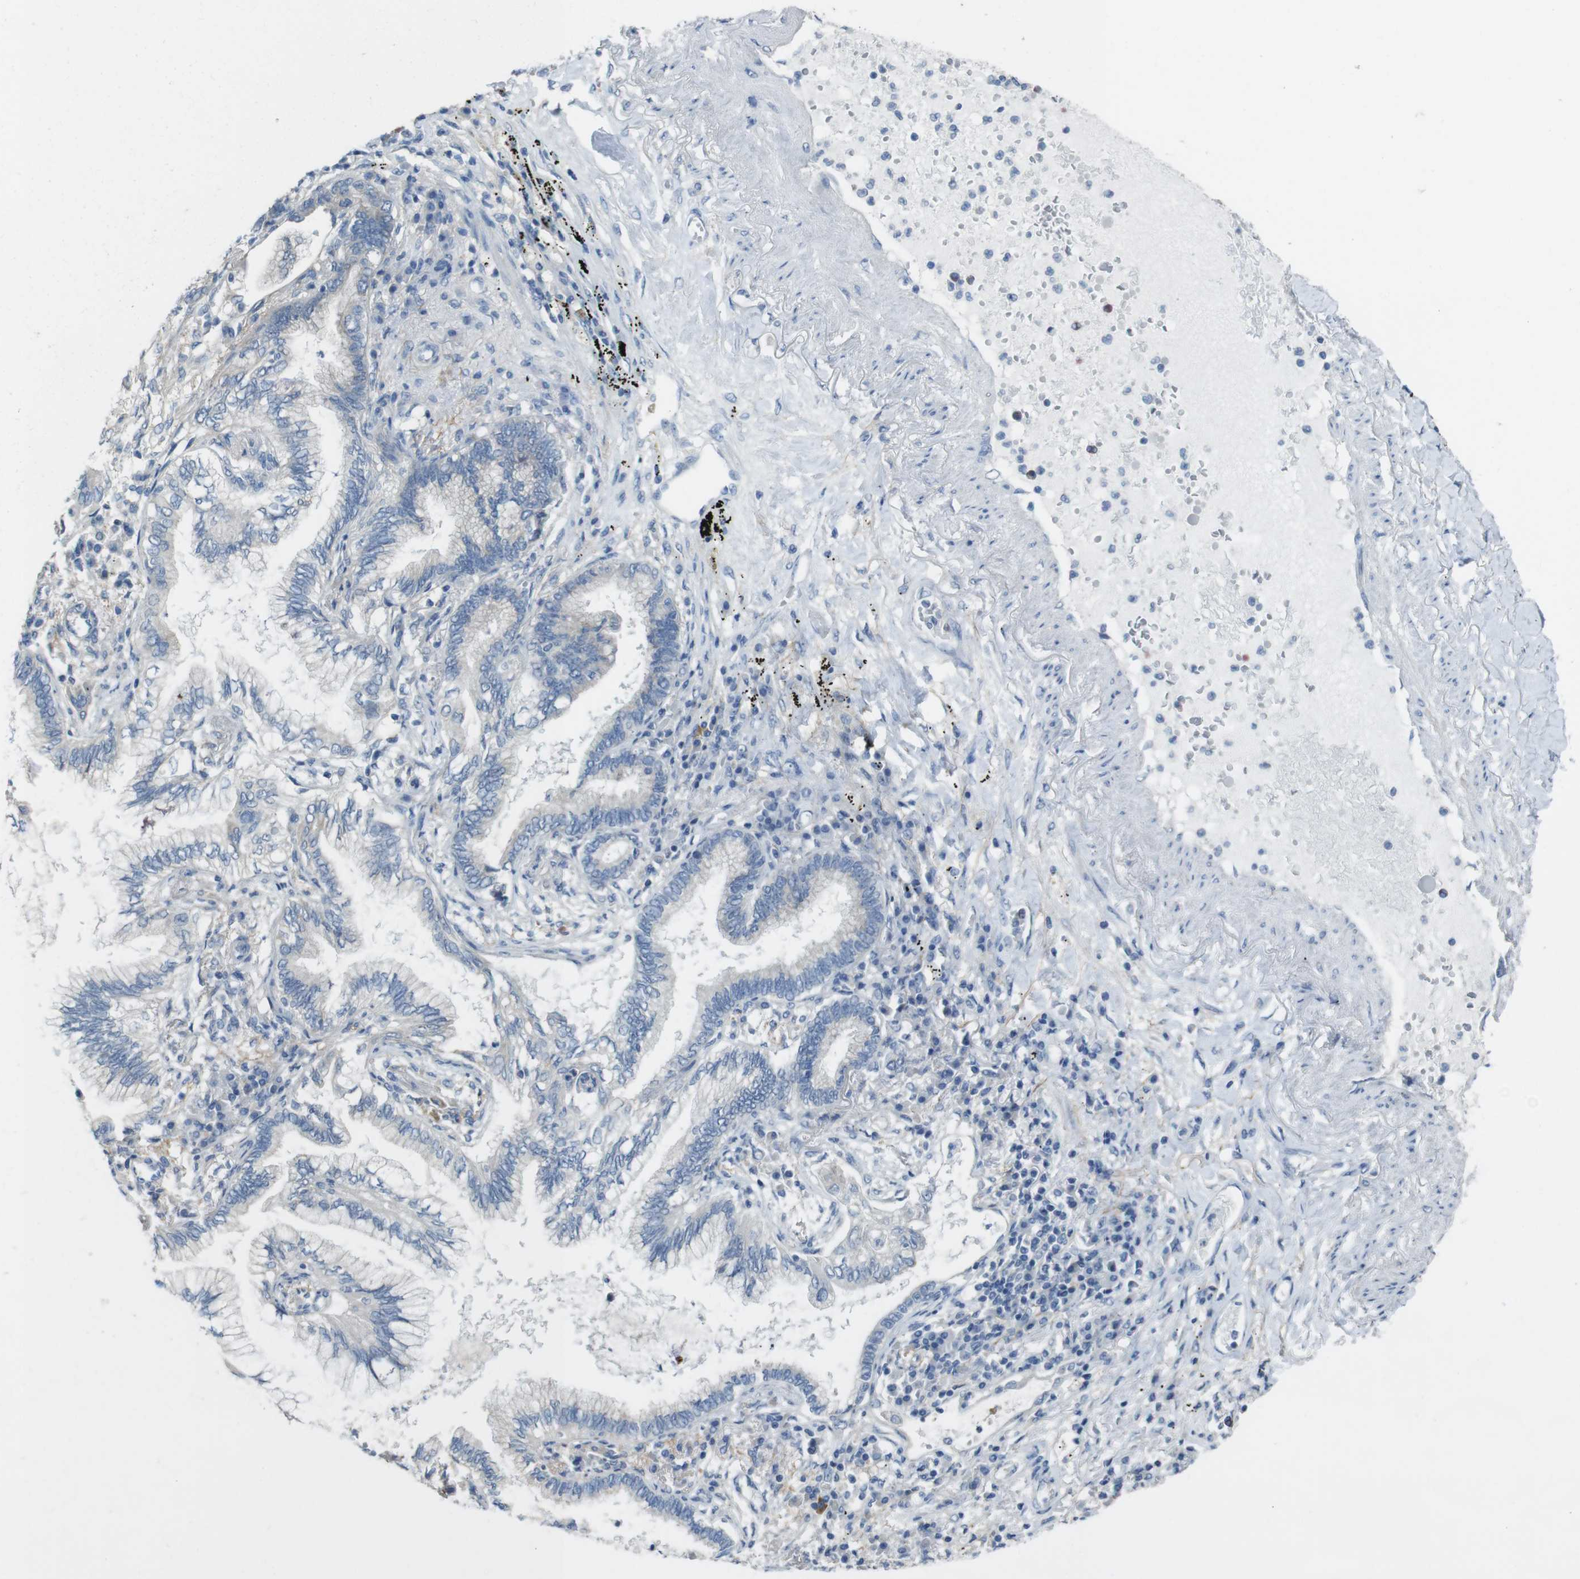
{"staining": {"intensity": "negative", "quantity": "none", "location": "none"}, "tissue": "lung cancer", "cell_type": "Tumor cells", "image_type": "cancer", "snomed": [{"axis": "morphology", "description": "Normal tissue, NOS"}, {"axis": "morphology", "description": "Adenocarcinoma, NOS"}, {"axis": "topography", "description": "Bronchus"}, {"axis": "topography", "description": "Lung"}], "caption": "Photomicrograph shows no protein expression in tumor cells of lung cancer (adenocarcinoma) tissue. (DAB immunohistochemistry visualized using brightfield microscopy, high magnification).", "gene": "ENTPD7", "patient": {"sex": "female", "age": 70}}